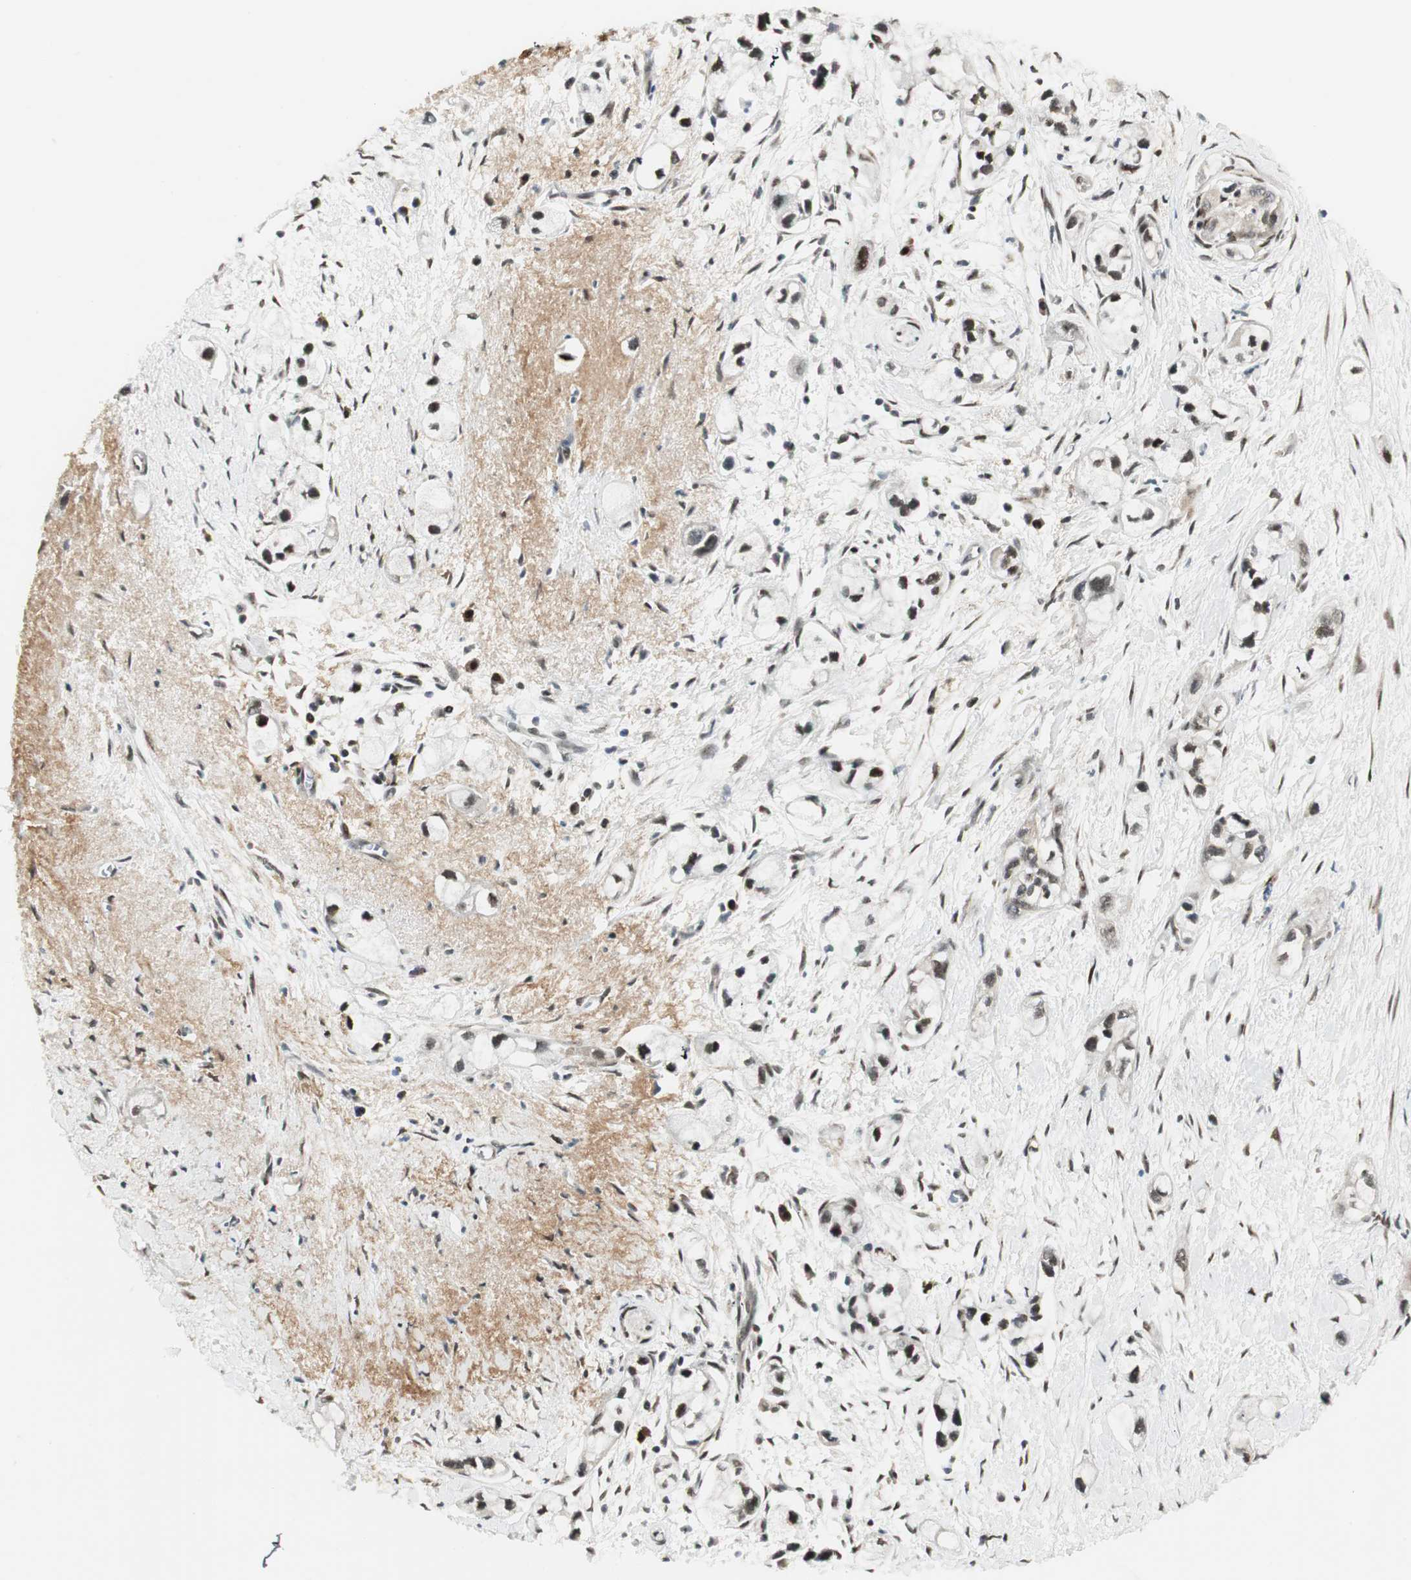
{"staining": {"intensity": "weak", "quantity": "25%-75%", "location": "nuclear"}, "tissue": "pancreatic cancer", "cell_type": "Tumor cells", "image_type": "cancer", "snomed": [{"axis": "morphology", "description": "Adenocarcinoma, NOS"}, {"axis": "topography", "description": "Pancreas"}], "caption": "Tumor cells show low levels of weak nuclear staining in approximately 25%-75% of cells in pancreatic adenocarcinoma.", "gene": "RING1", "patient": {"sex": "male", "age": 74}}